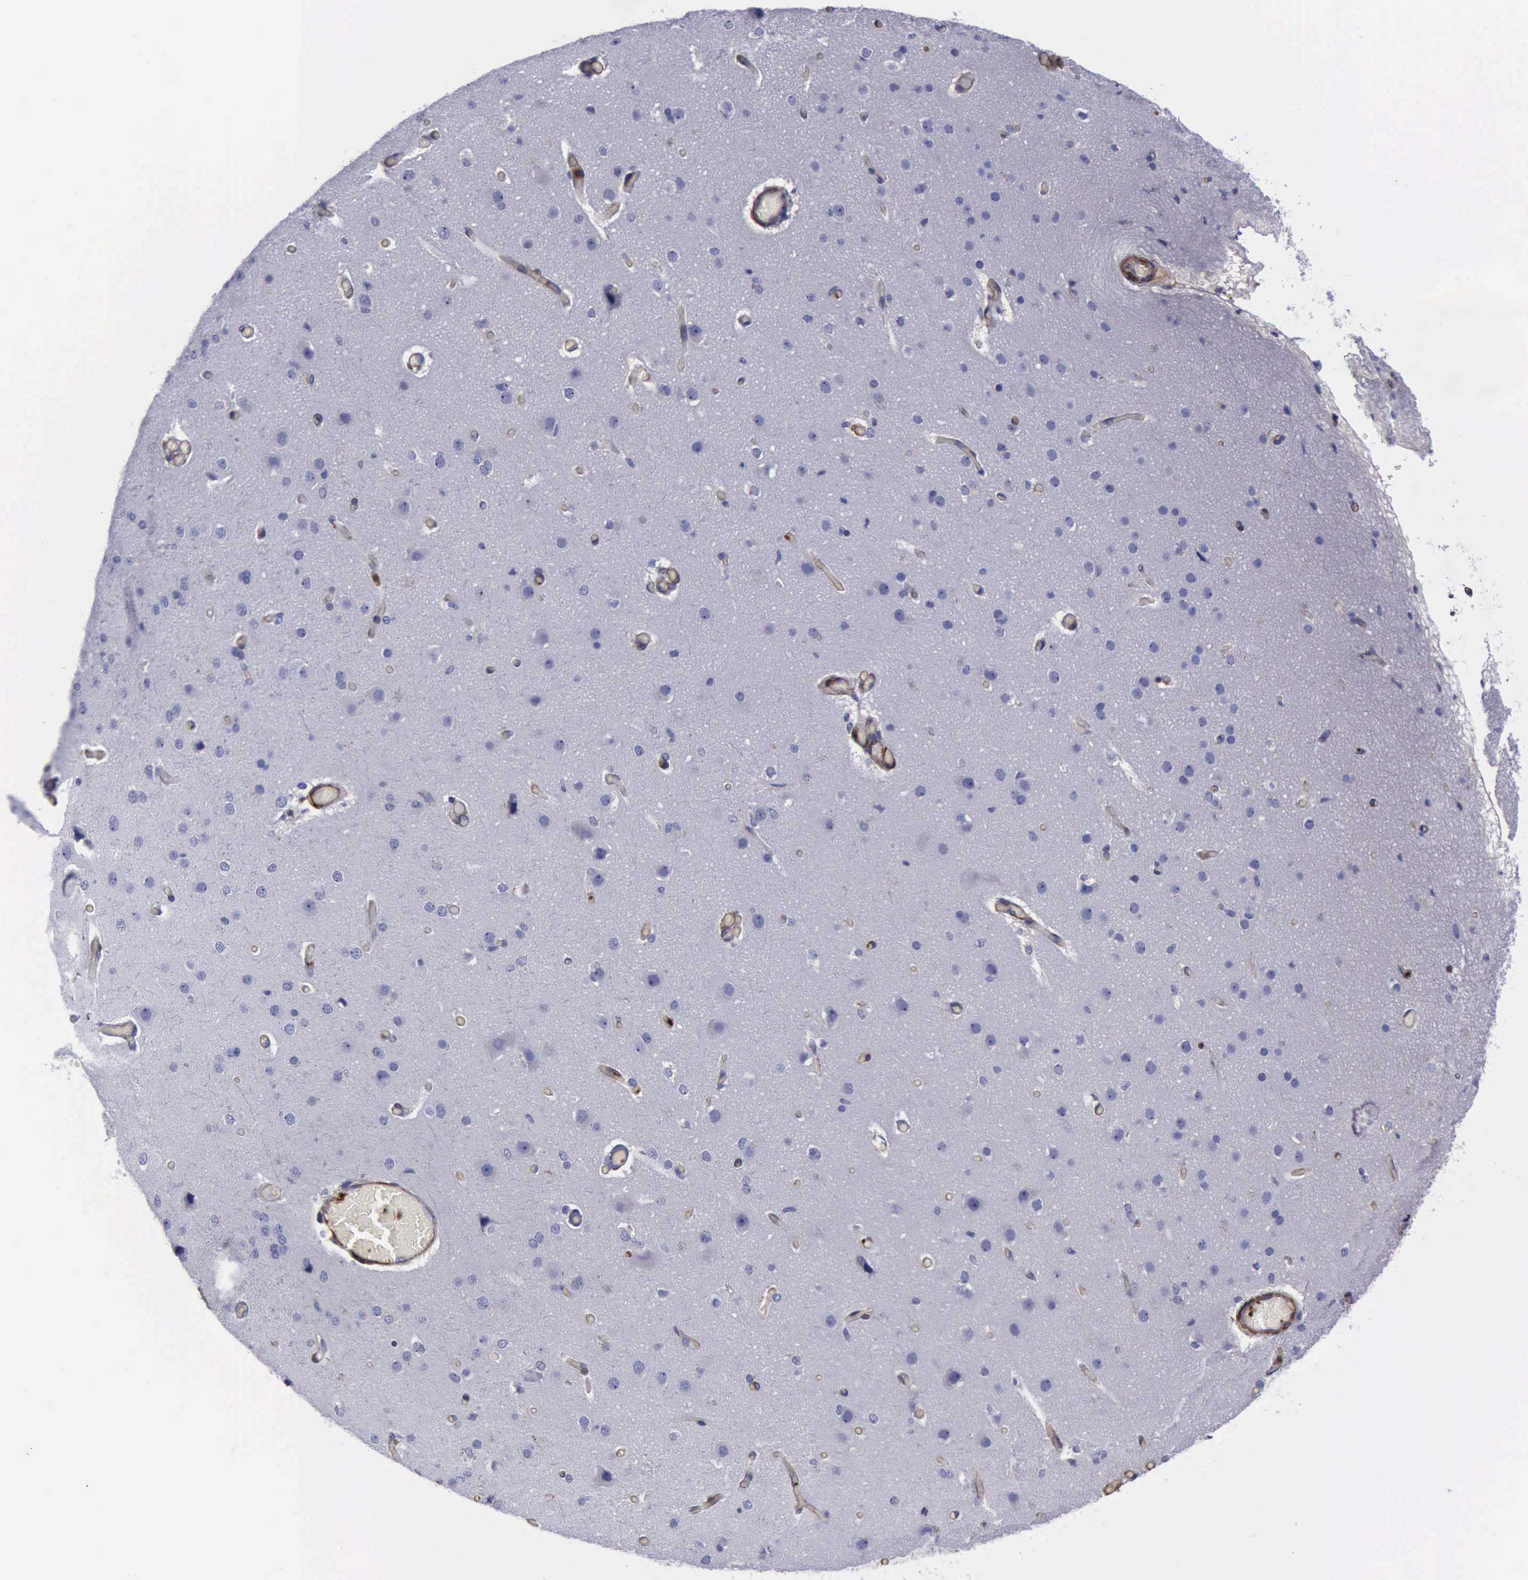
{"staining": {"intensity": "moderate", "quantity": ">75%", "location": "cytoplasmic/membranous"}, "tissue": "cerebral cortex", "cell_type": "Endothelial cells", "image_type": "normal", "snomed": [{"axis": "morphology", "description": "Normal tissue, NOS"}, {"axis": "morphology", "description": "Glioma, malignant, High grade"}, {"axis": "topography", "description": "Cerebral cortex"}], "caption": "A histopathology image of cerebral cortex stained for a protein displays moderate cytoplasmic/membranous brown staining in endothelial cells. The protein is shown in brown color, while the nuclei are stained blue.", "gene": "FLNA", "patient": {"sex": "male", "age": 77}}